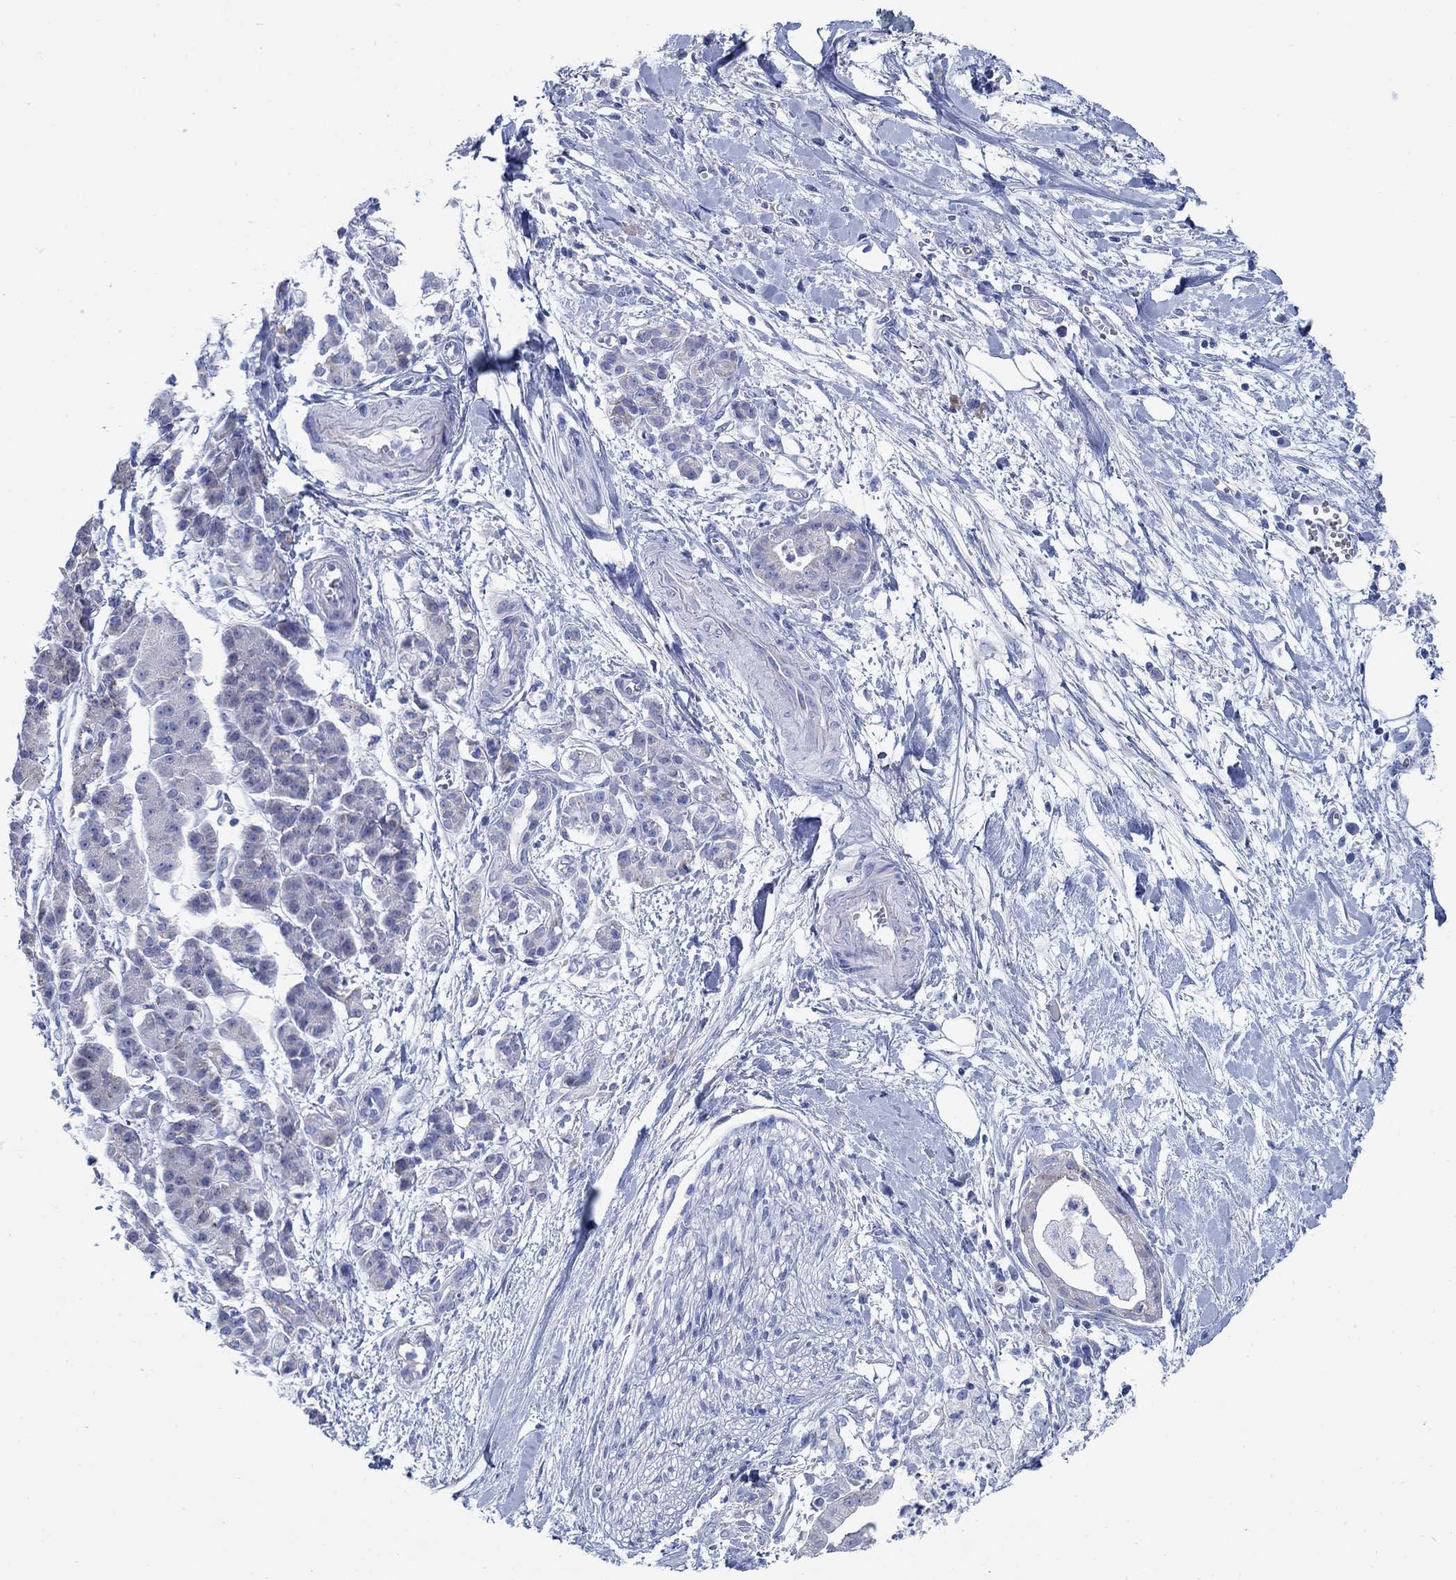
{"staining": {"intensity": "negative", "quantity": "none", "location": "none"}, "tissue": "pancreatic cancer", "cell_type": "Tumor cells", "image_type": "cancer", "snomed": [{"axis": "morphology", "description": "Normal tissue, NOS"}, {"axis": "morphology", "description": "Adenocarcinoma, NOS"}, {"axis": "topography", "description": "Lymph node"}, {"axis": "topography", "description": "Pancreas"}], "caption": "Protein analysis of pancreatic cancer (adenocarcinoma) reveals no significant expression in tumor cells.", "gene": "ZDHHC14", "patient": {"sex": "female", "age": 58}}